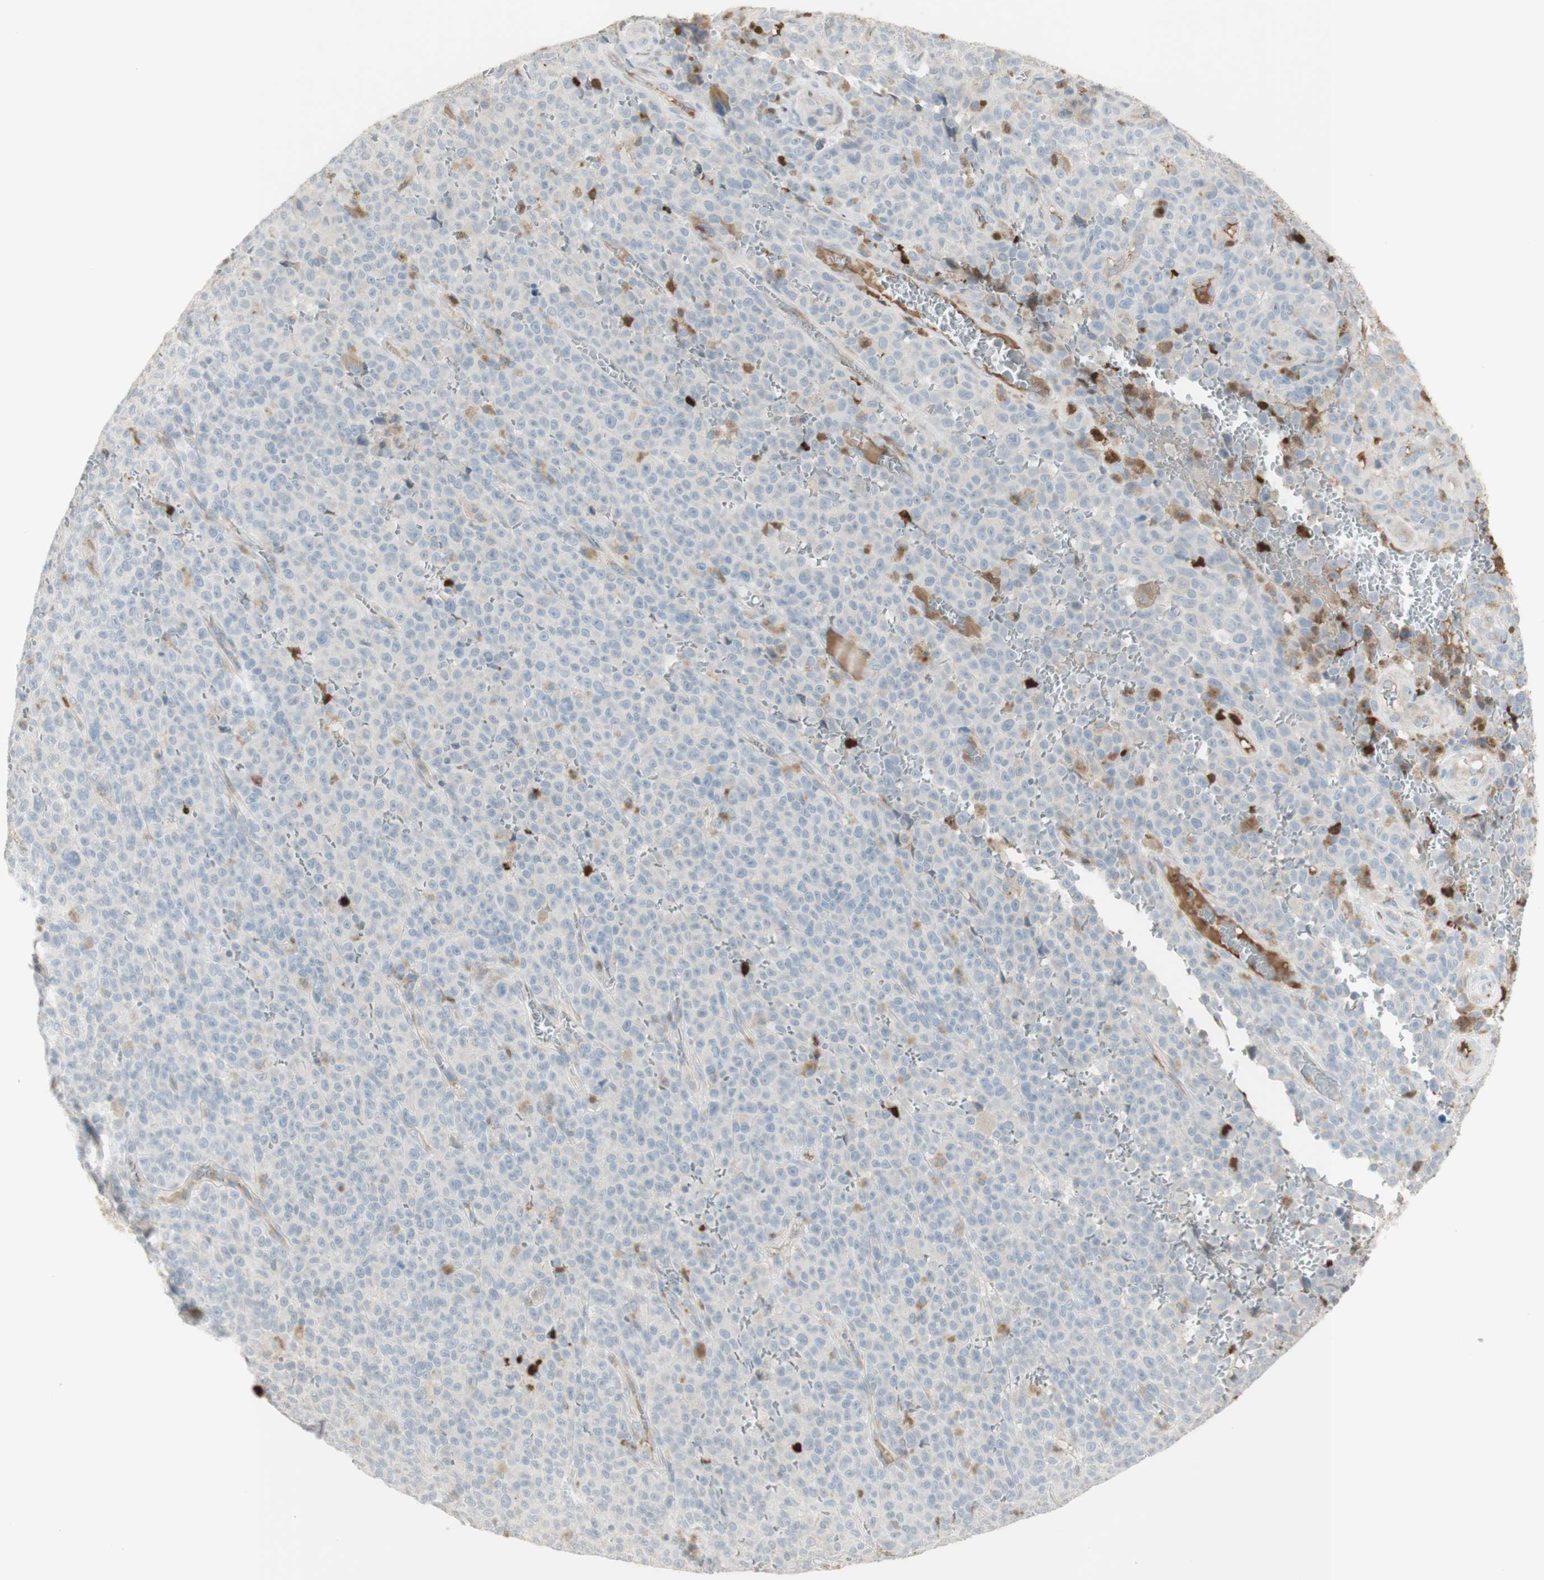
{"staining": {"intensity": "negative", "quantity": "none", "location": "none"}, "tissue": "melanoma", "cell_type": "Tumor cells", "image_type": "cancer", "snomed": [{"axis": "morphology", "description": "Malignant melanoma, NOS"}, {"axis": "topography", "description": "Skin"}], "caption": "Malignant melanoma was stained to show a protein in brown. There is no significant staining in tumor cells. (DAB IHC, high magnification).", "gene": "NID1", "patient": {"sex": "female", "age": 82}}